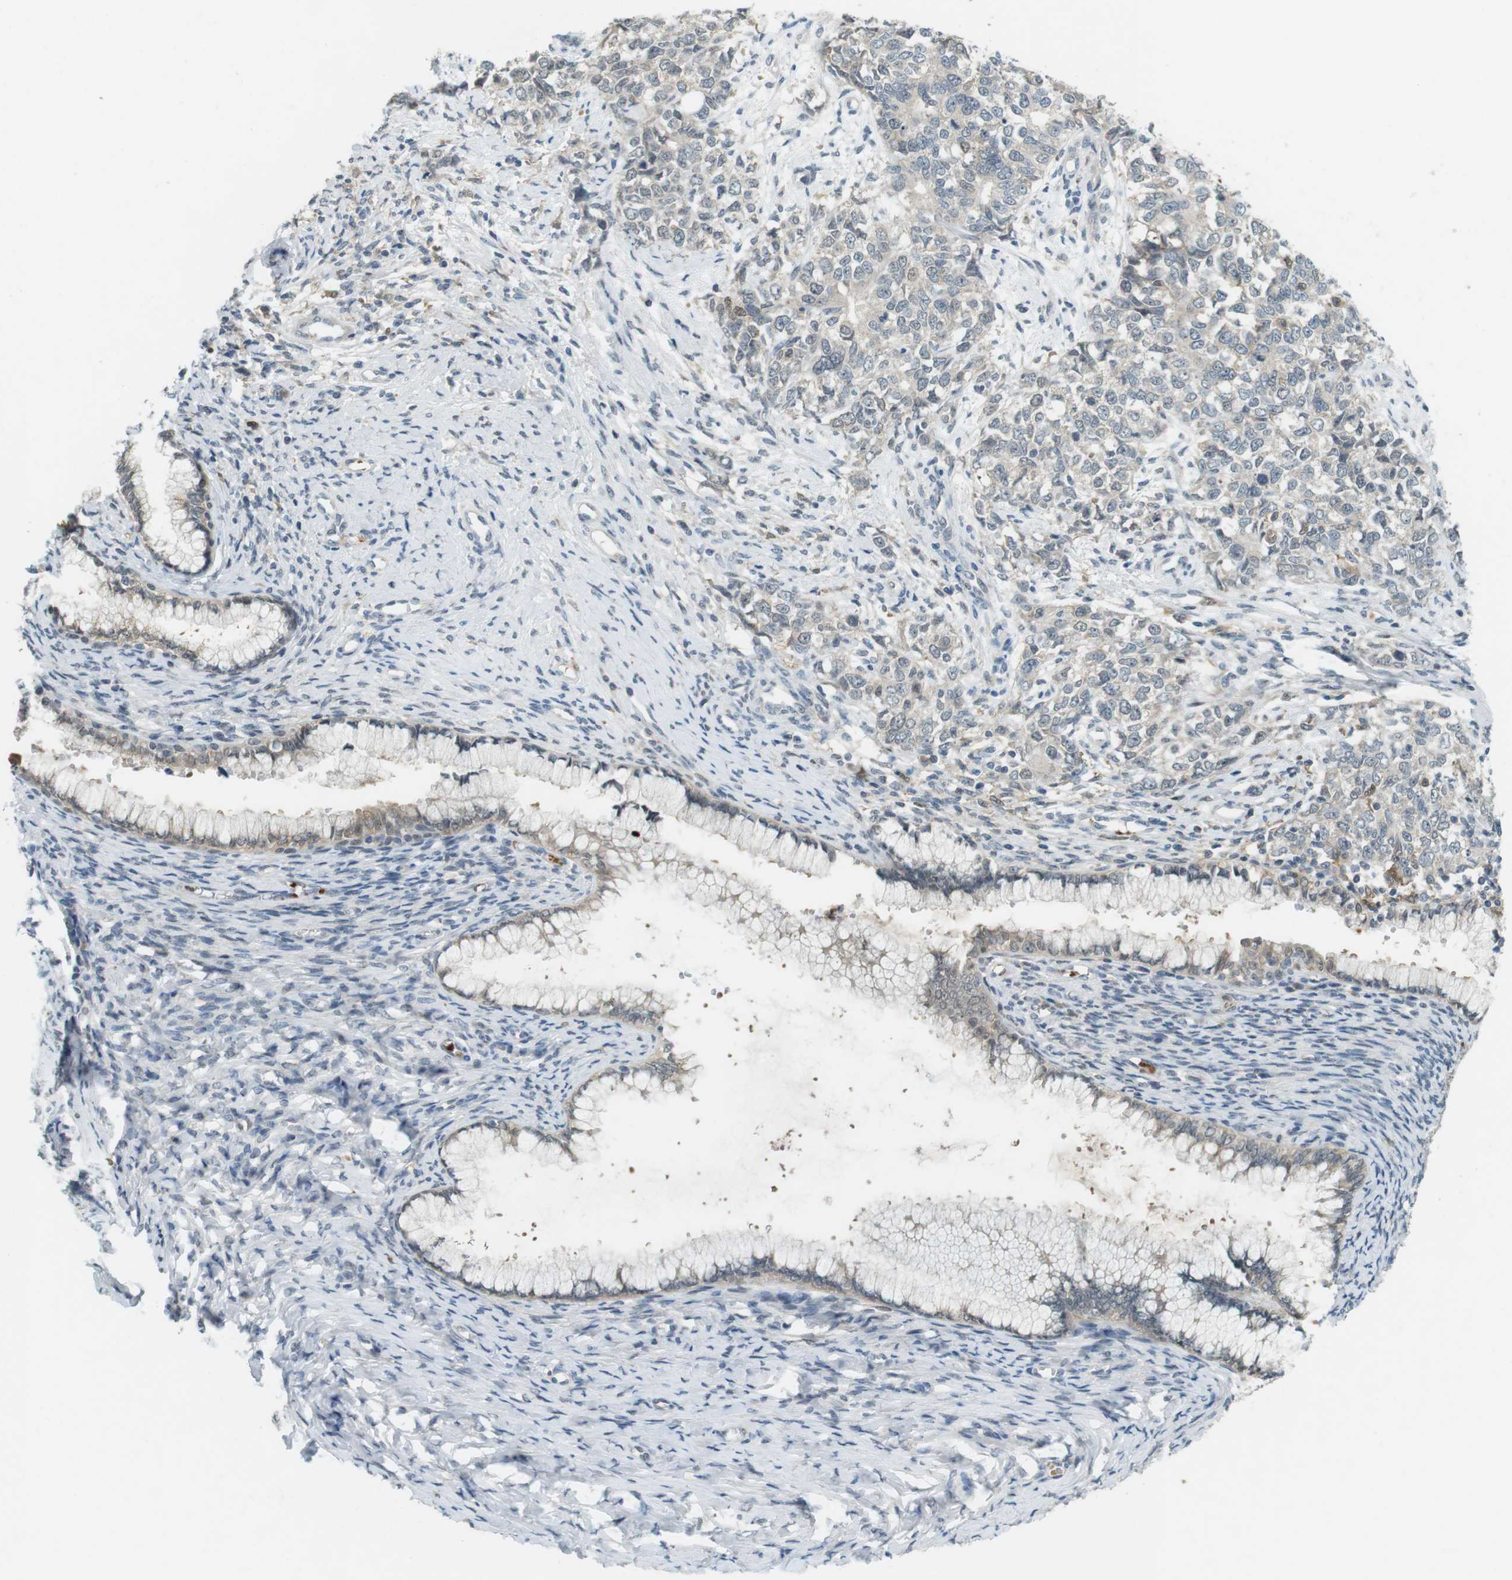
{"staining": {"intensity": "negative", "quantity": "none", "location": "none"}, "tissue": "cervical cancer", "cell_type": "Tumor cells", "image_type": "cancer", "snomed": [{"axis": "morphology", "description": "Squamous cell carcinoma, NOS"}, {"axis": "topography", "description": "Cervix"}], "caption": "The immunohistochemistry (IHC) histopathology image has no significant staining in tumor cells of cervical cancer (squamous cell carcinoma) tissue. (Brightfield microscopy of DAB immunohistochemistry (IHC) at high magnification).", "gene": "CDK14", "patient": {"sex": "female", "age": 63}}